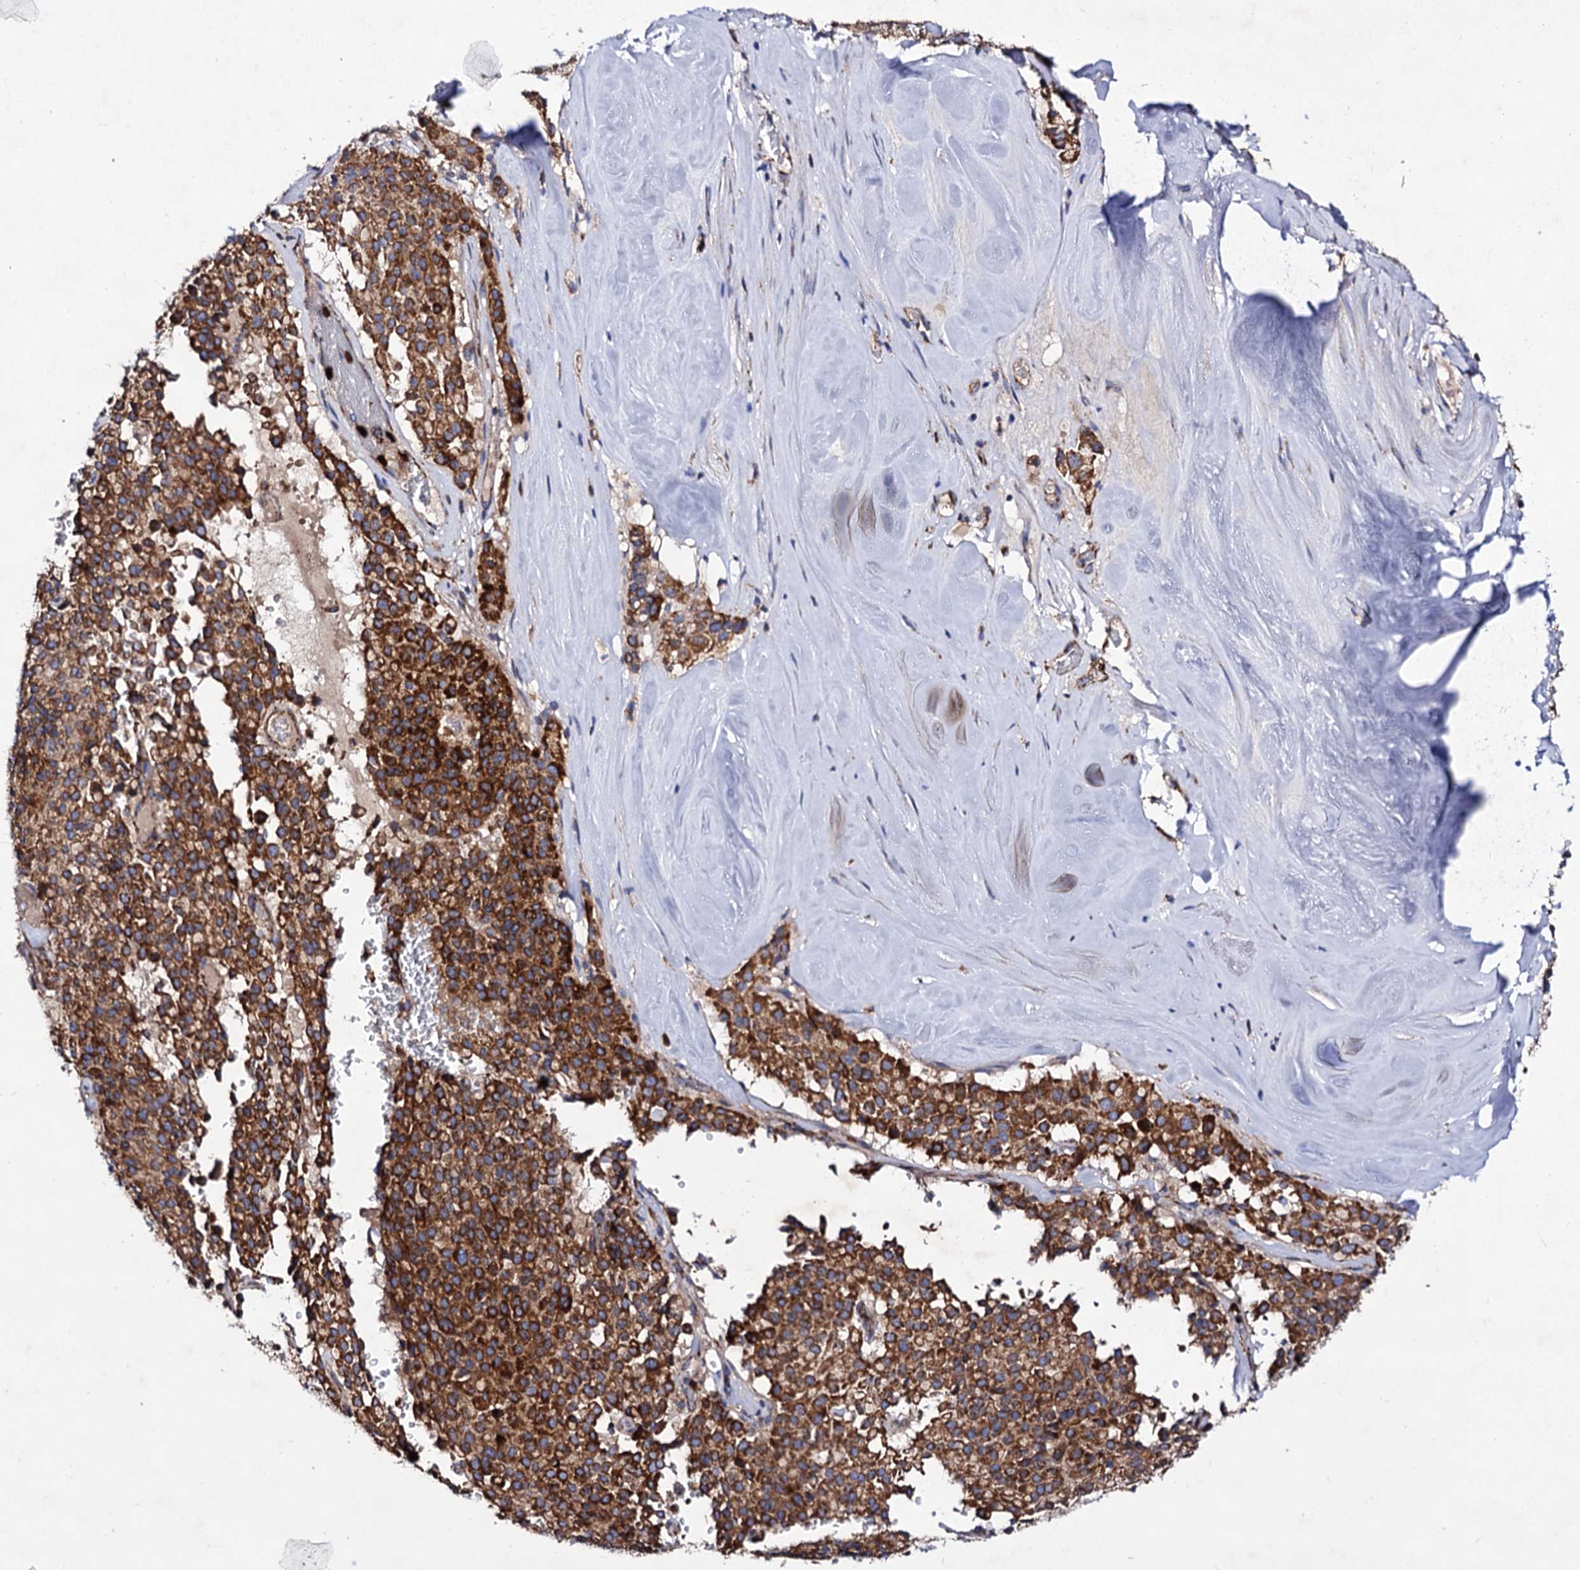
{"staining": {"intensity": "strong", "quantity": ">75%", "location": "cytoplasmic/membranous"}, "tissue": "pancreatic cancer", "cell_type": "Tumor cells", "image_type": "cancer", "snomed": [{"axis": "morphology", "description": "Adenocarcinoma, NOS"}, {"axis": "topography", "description": "Pancreas"}], "caption": "Pancreatic adenocarcinoma stained for a protein (brown) demonstrates strong cytoplasmic/membranous positive staining in approximately >75% of tumor cells.", "gene": "ACAD9", "patient": {"sex": "male", "age": 65}}